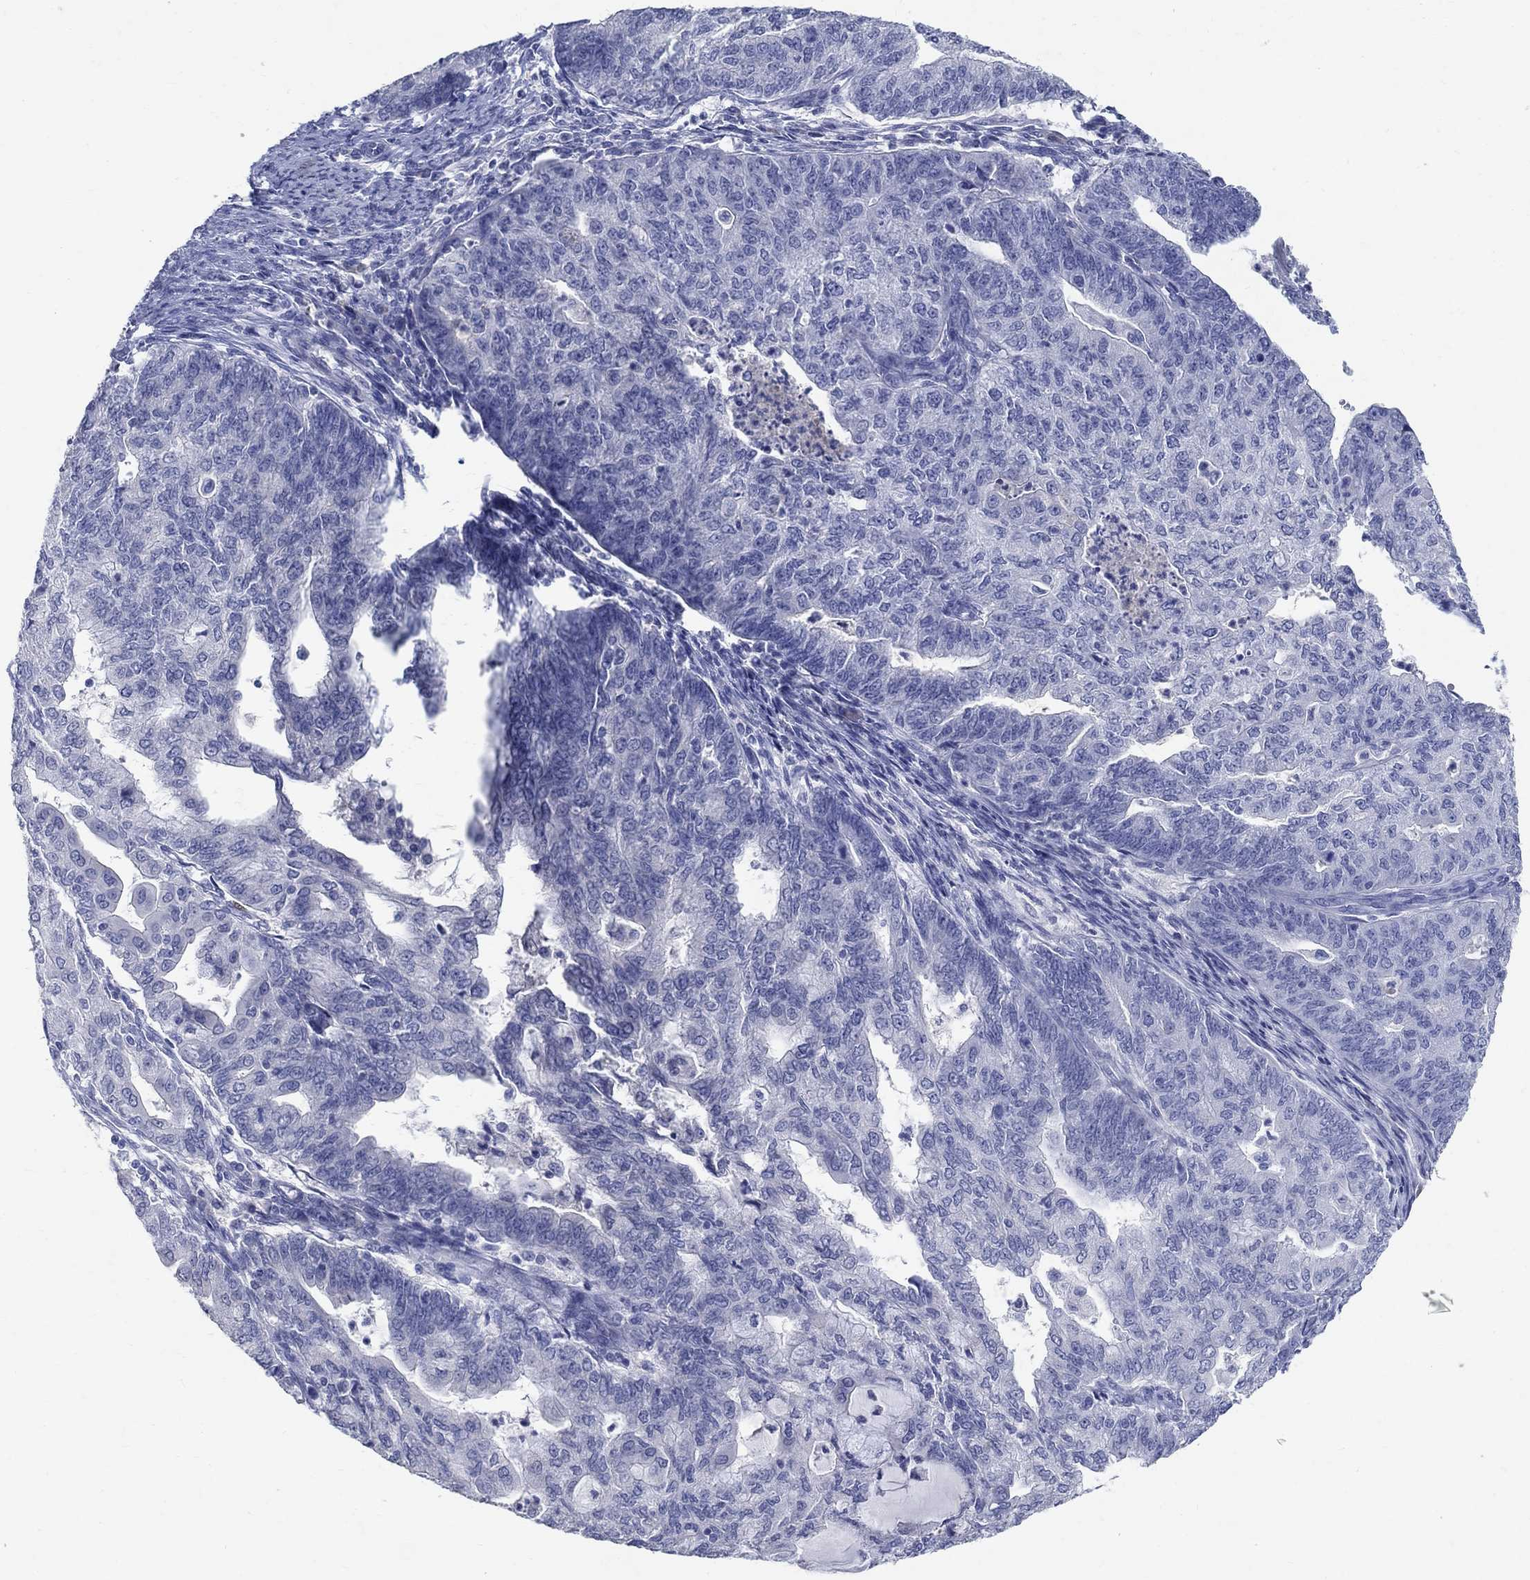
{"staining": {"intensity": "negative", "quantity": "none", "location": "none"}, "tissue": "endometrial cancer", "cell_type": "Tumor cells", "image_type": "cancer", "snomed": [{"axis": "morphology", "description": "Adenocarcinoma, NOS"}, {"axis": "topography", "description": "Endometrium"}], "caption": "DAB (3,3'-diaminobenzidine) immunohistochemical staining of endometrial cancer exhibits no significant staining in tumor cells.", "gene": "SOX2", "patient": {"sex": "female", "age": 82}}